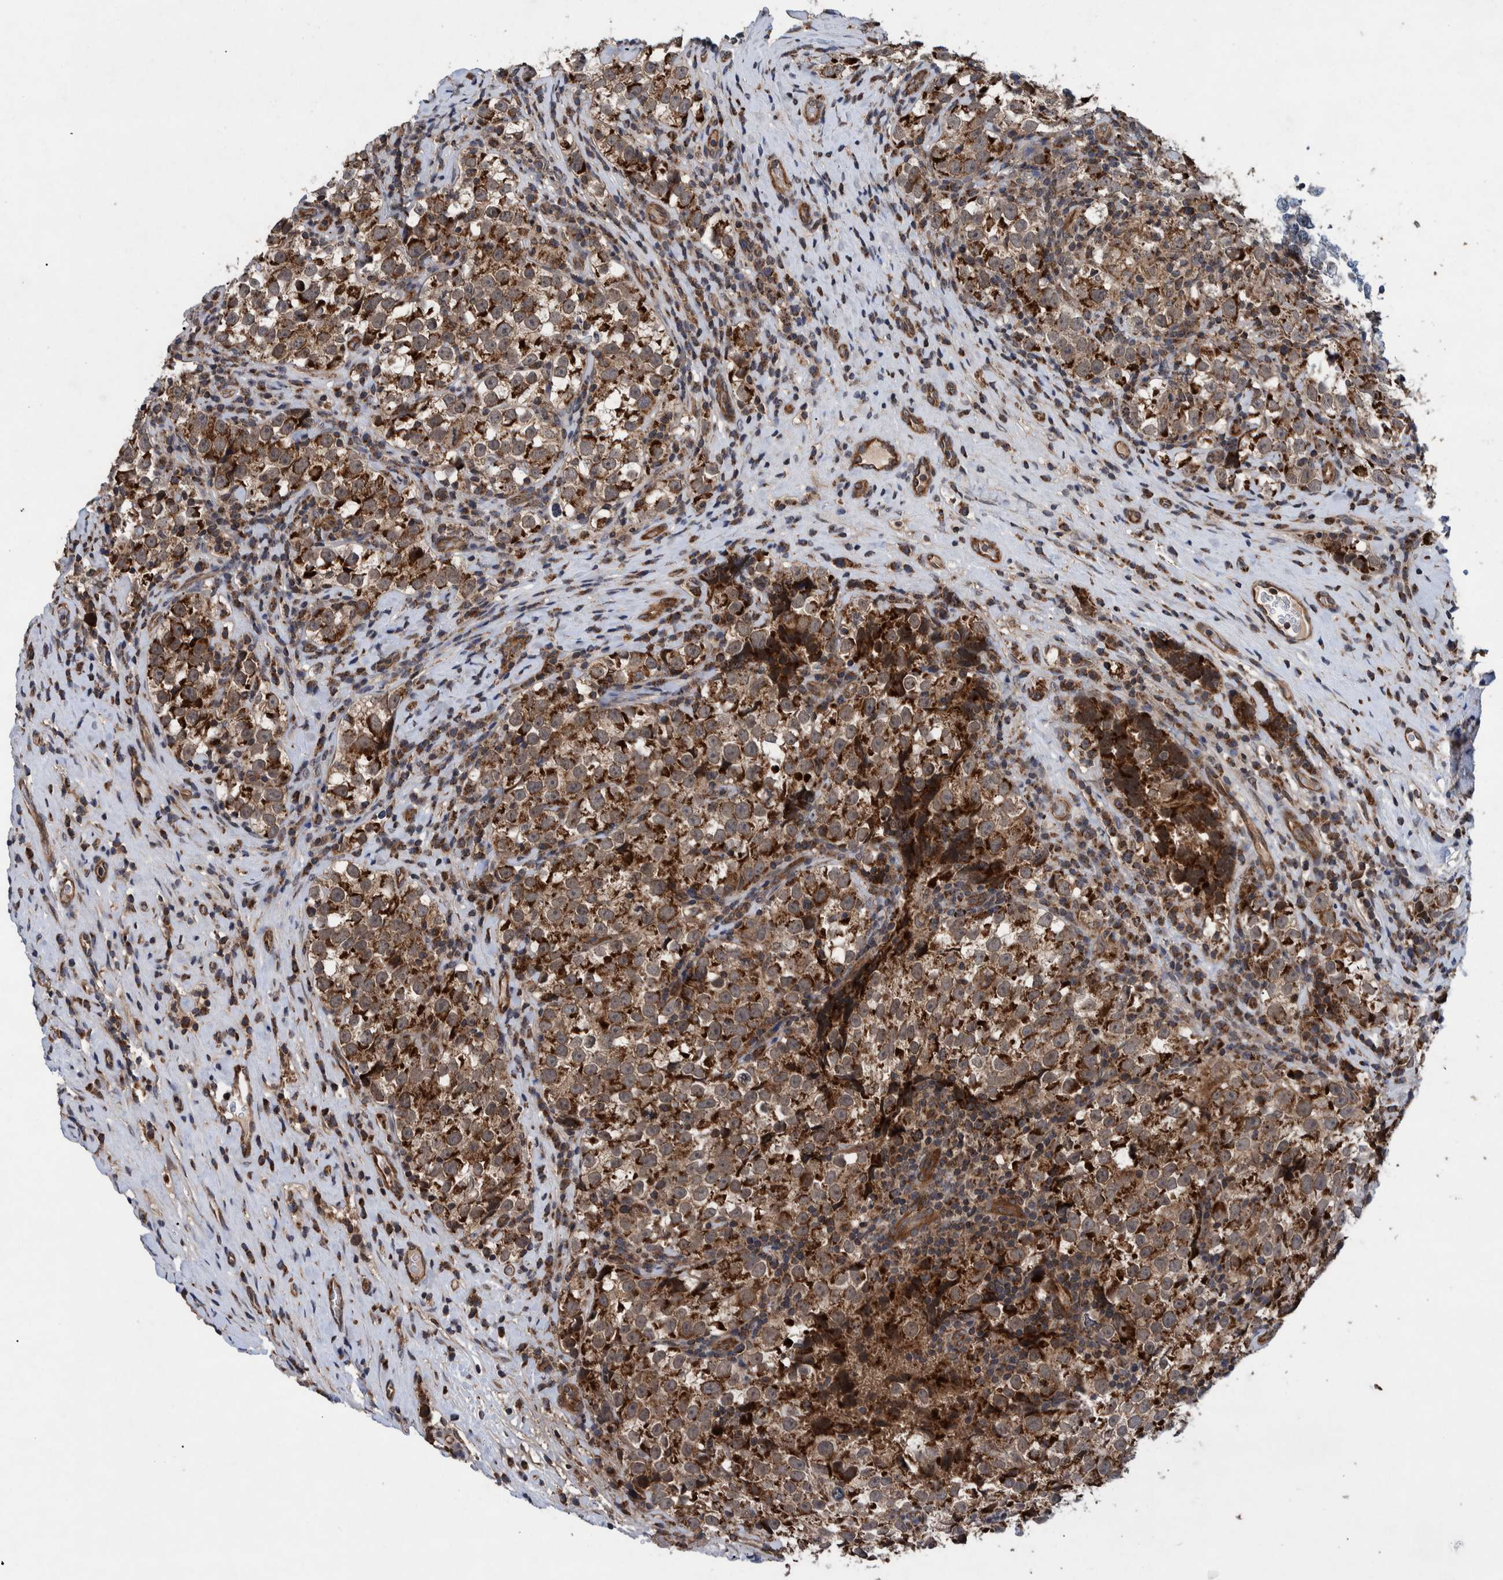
{"staining": {"intensity": "strong", "quantity": ">75%", "location": "cytoplasmic/membranous"}, "tissue": "testis cancer", "cell_type": "Tumor cells", "image_type": "cancer", "snomed": [{"axis": "morphology", "description": "Normal tissue, NOS"}, {"axis": "morphology", "description": "Seminoma, NOS"}, {"axis": "topography", "description": "Testis"}], "caption": "Protein staining of testis cancer (seminoma) tissue reveals strong cytoplasmic/membranous staining in approximately >75% of tumor cells.", "gene": "MRPS7", "patient": {"sex": "male", "age": 43}}